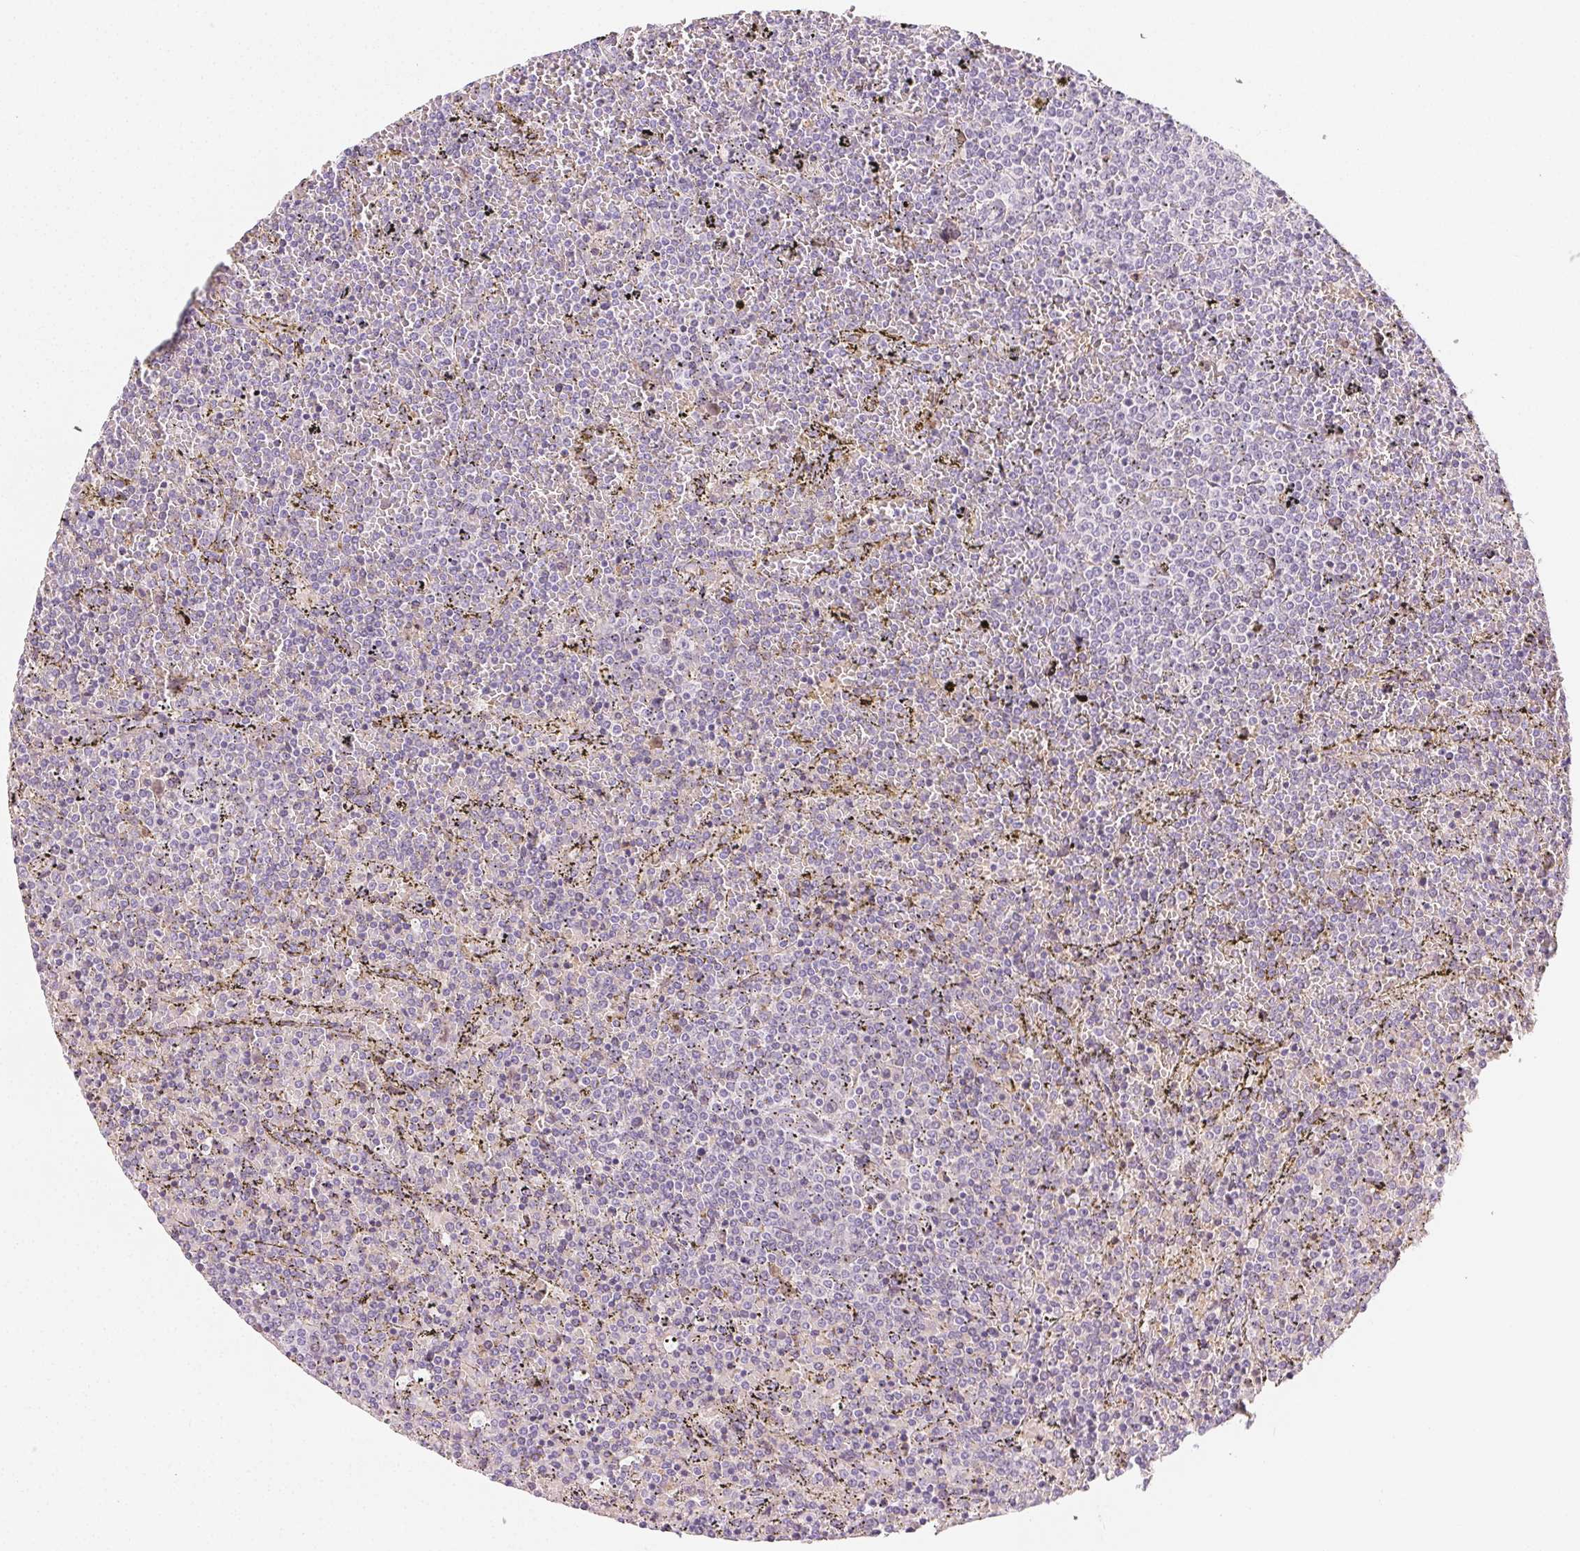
{"staining": {"intensity": "negative", "quantity": "none", "location": "none"}, "tissue": "lymphoma", "cell_type": "Tumor cells", "image_type": "cancer", "snomed": [{"axis": "morphology", "description": "Malignant lymphoma, non-Hodgkin's type, Low grade"}, {"axis": "topography", "description": "Spleen"}], "caption": "This is a image of immunohistochemistry staining of lymphoma, which shows no staining in tumor cells. (Stains: DAB (3,3'-diaminobenzidine) IHC with hematoxylin counter stain, Microscopy: brightfield microscopy at high magnification).", "gene": "AFM", "patient": {"sex": "female", "age": 77}}